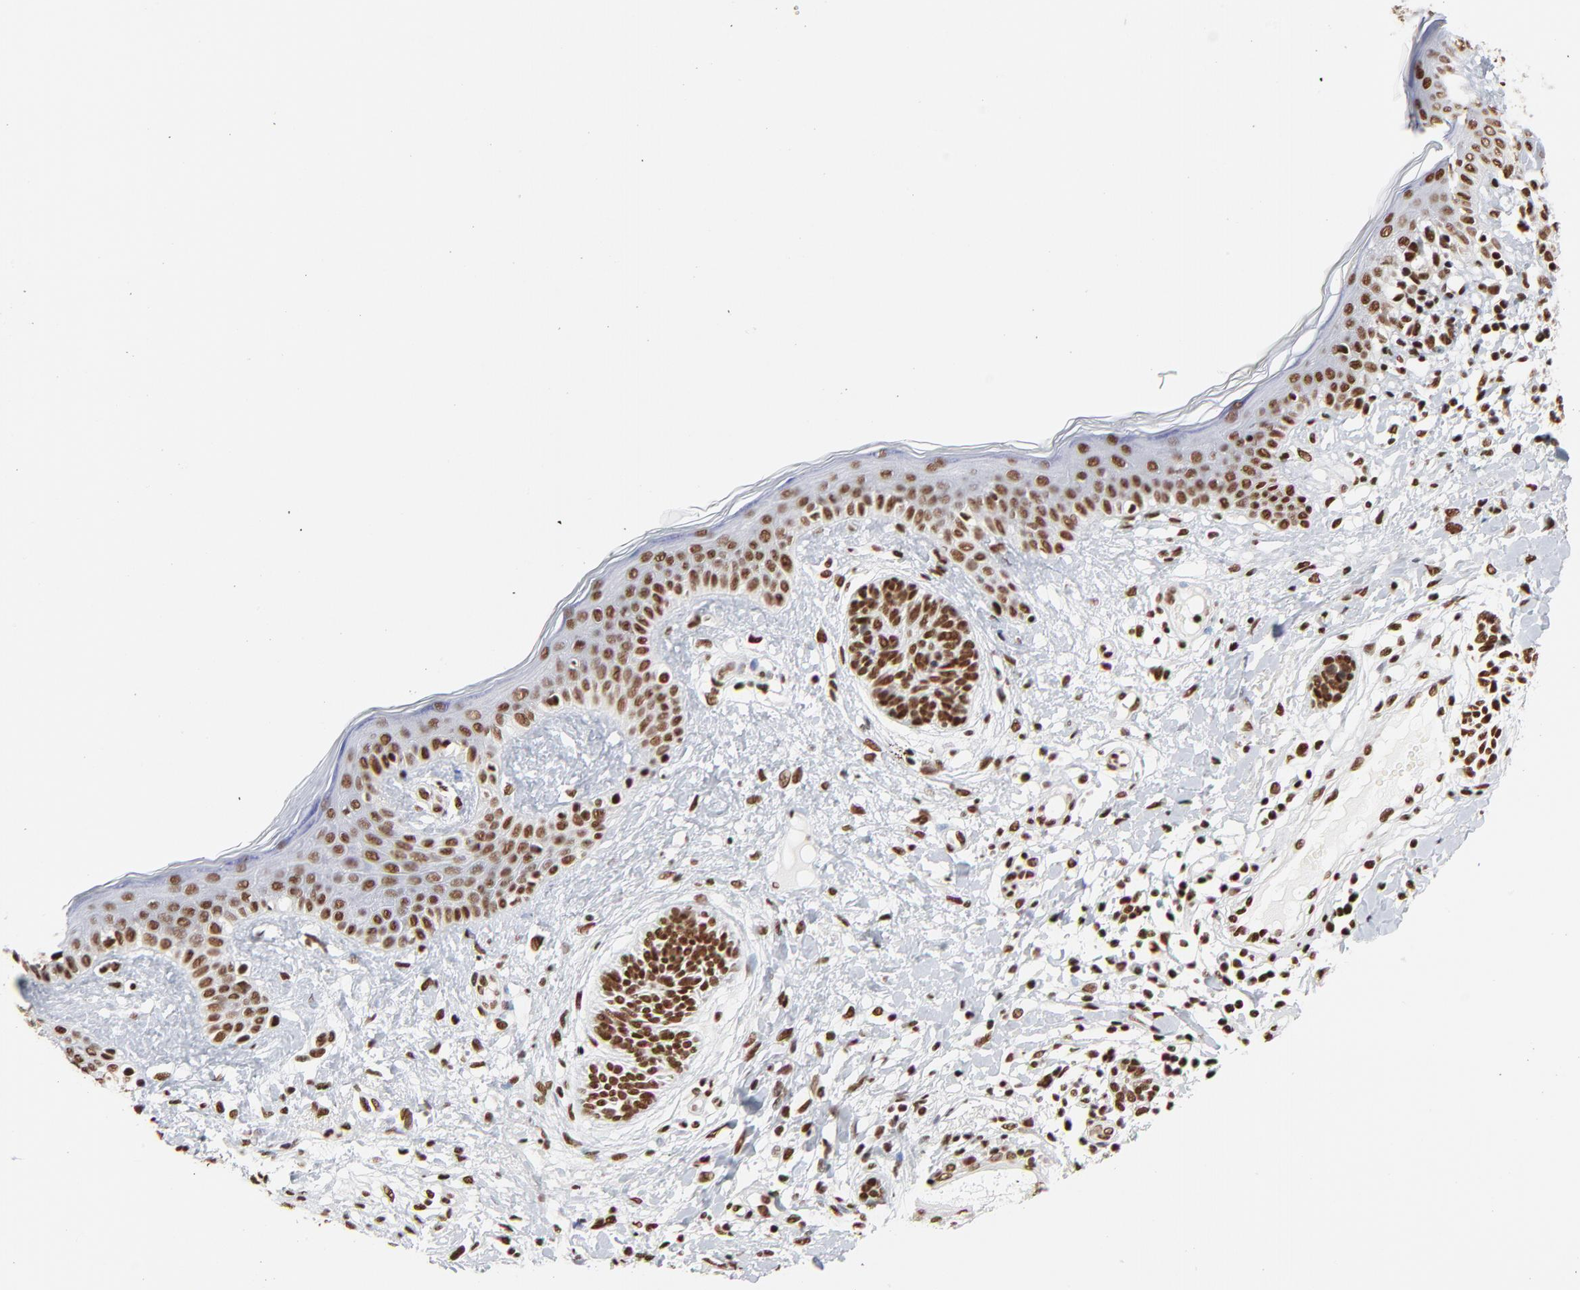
{"staining": {"intensity": "strong", "quantity": ">75%", "location": "nuclear"}, "tissue": "skin cancer", "cell_type": "Tumor cells", "image_type": "cancer", "snomed": [{"axis": "morphology", "description": "Normal tissue, NOS"}, {"axis": "morphology", "description": "Basal cell carcinoma"}, {"axis": "topography", "description": "Skin"}], "caption": "Skin cancer tissue displays strong nuclear staining in about >75% of tumor cells, visualized by immunohistochemistry. Immunohistochemistry stains the protein in brown and the nuclei are stained blue.", "gene": "CREB1", "patient": {"sex": "male", "age": 63}}